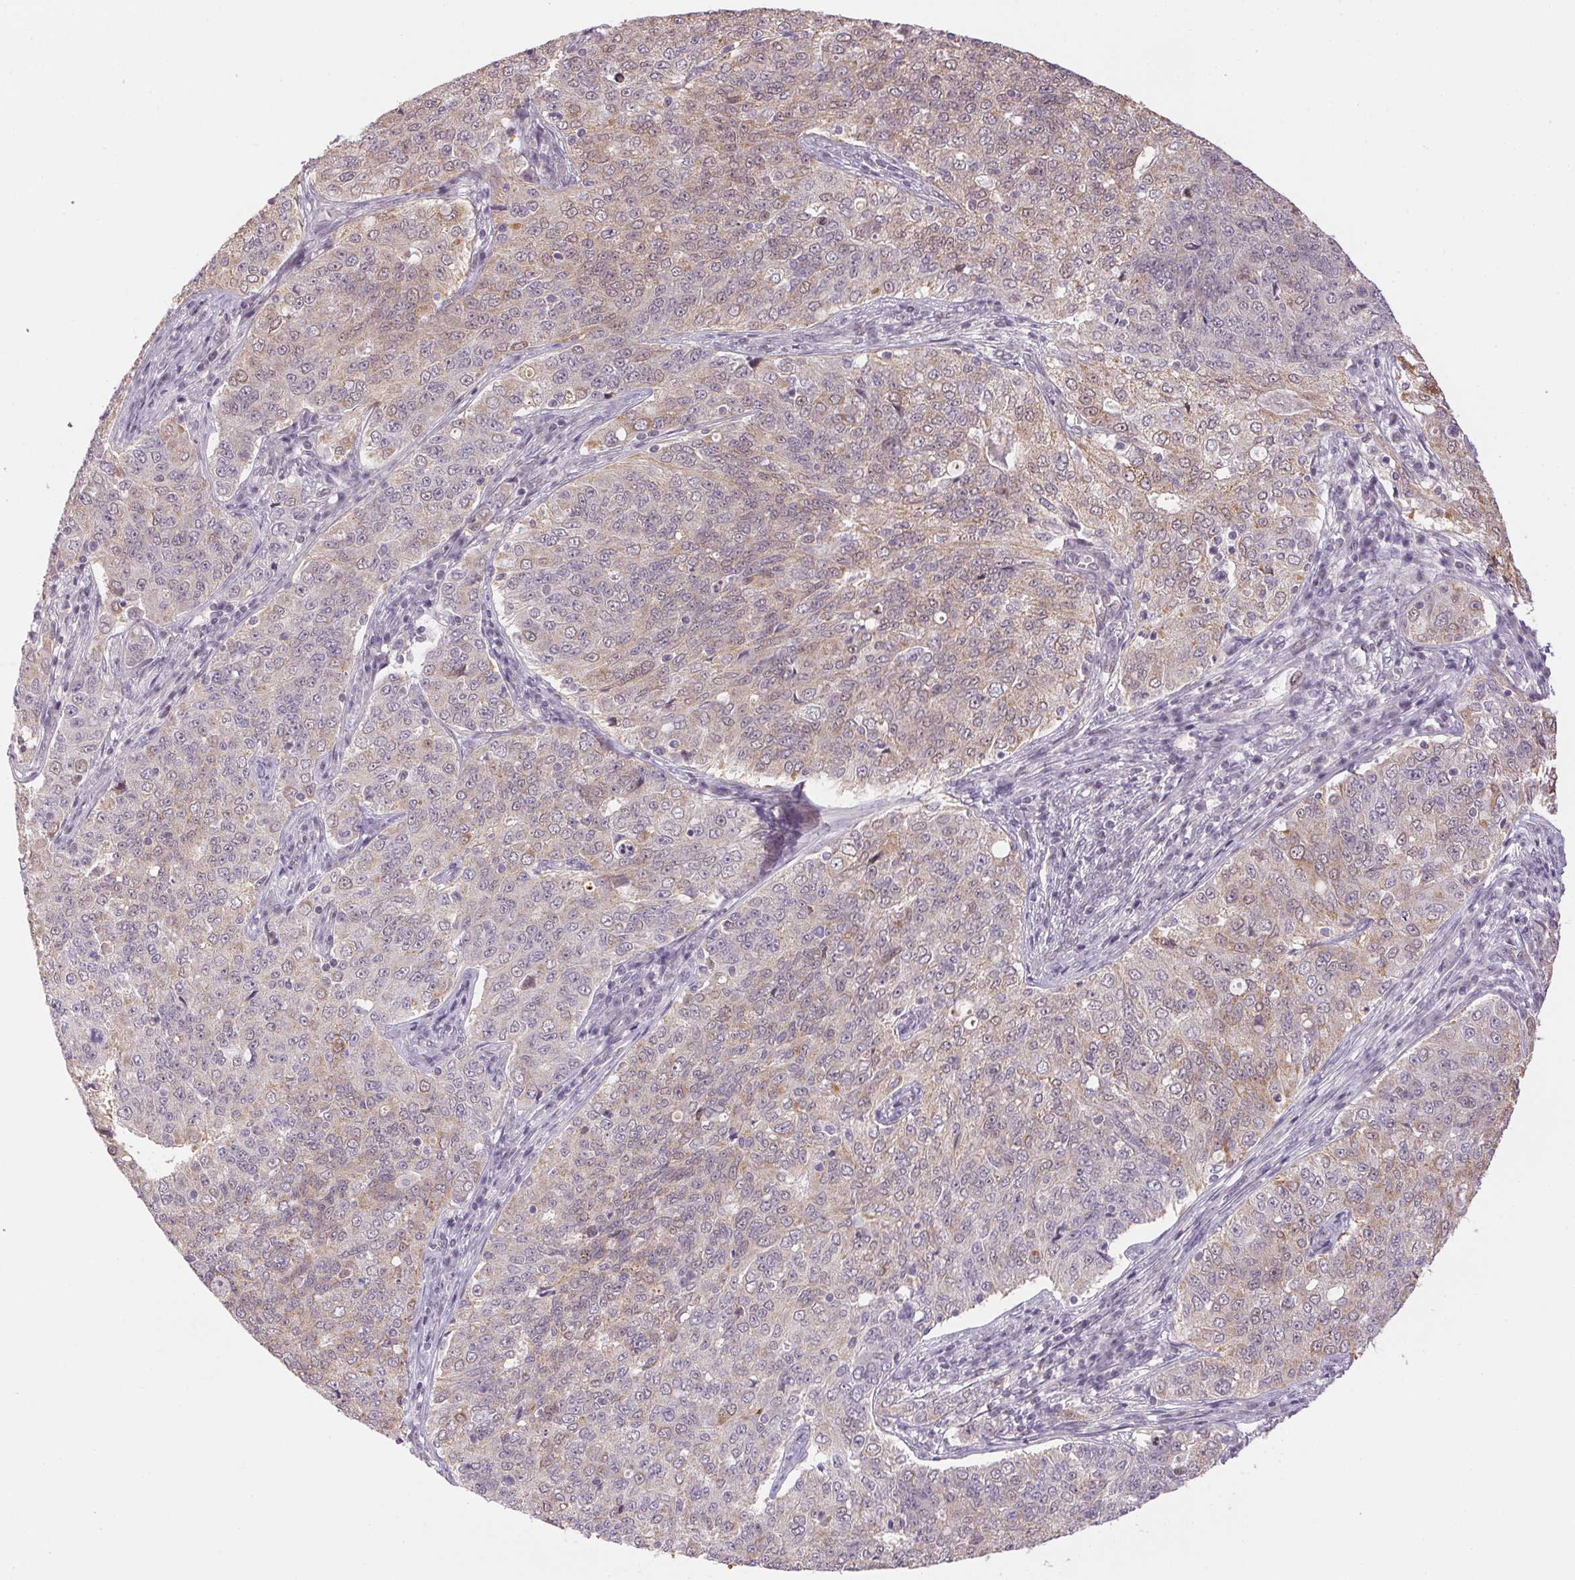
{"staining": {"intensity": "weak", "quantity": "25%-75%", "location": "cytoplasmic/membranous"}, "tissue": "endometrial cancer", "cell_type": "Tumor cells", "image_type": "cancer", "snomed": [{"axis": "morphology", "description": "Adenocarcinoma, NOS"}, {"axis": "topography", "description": "Endometrium"}], "caption": "A histopathology image showing weak cytoplasmic/membranous positivity in about 25%-75% of tumor cells in endometrial adenocarcinoma, as visualized by brown immunohistochemical staining.", "gene": "SC5D", "patient": {"sex": "female", "age": 43}}